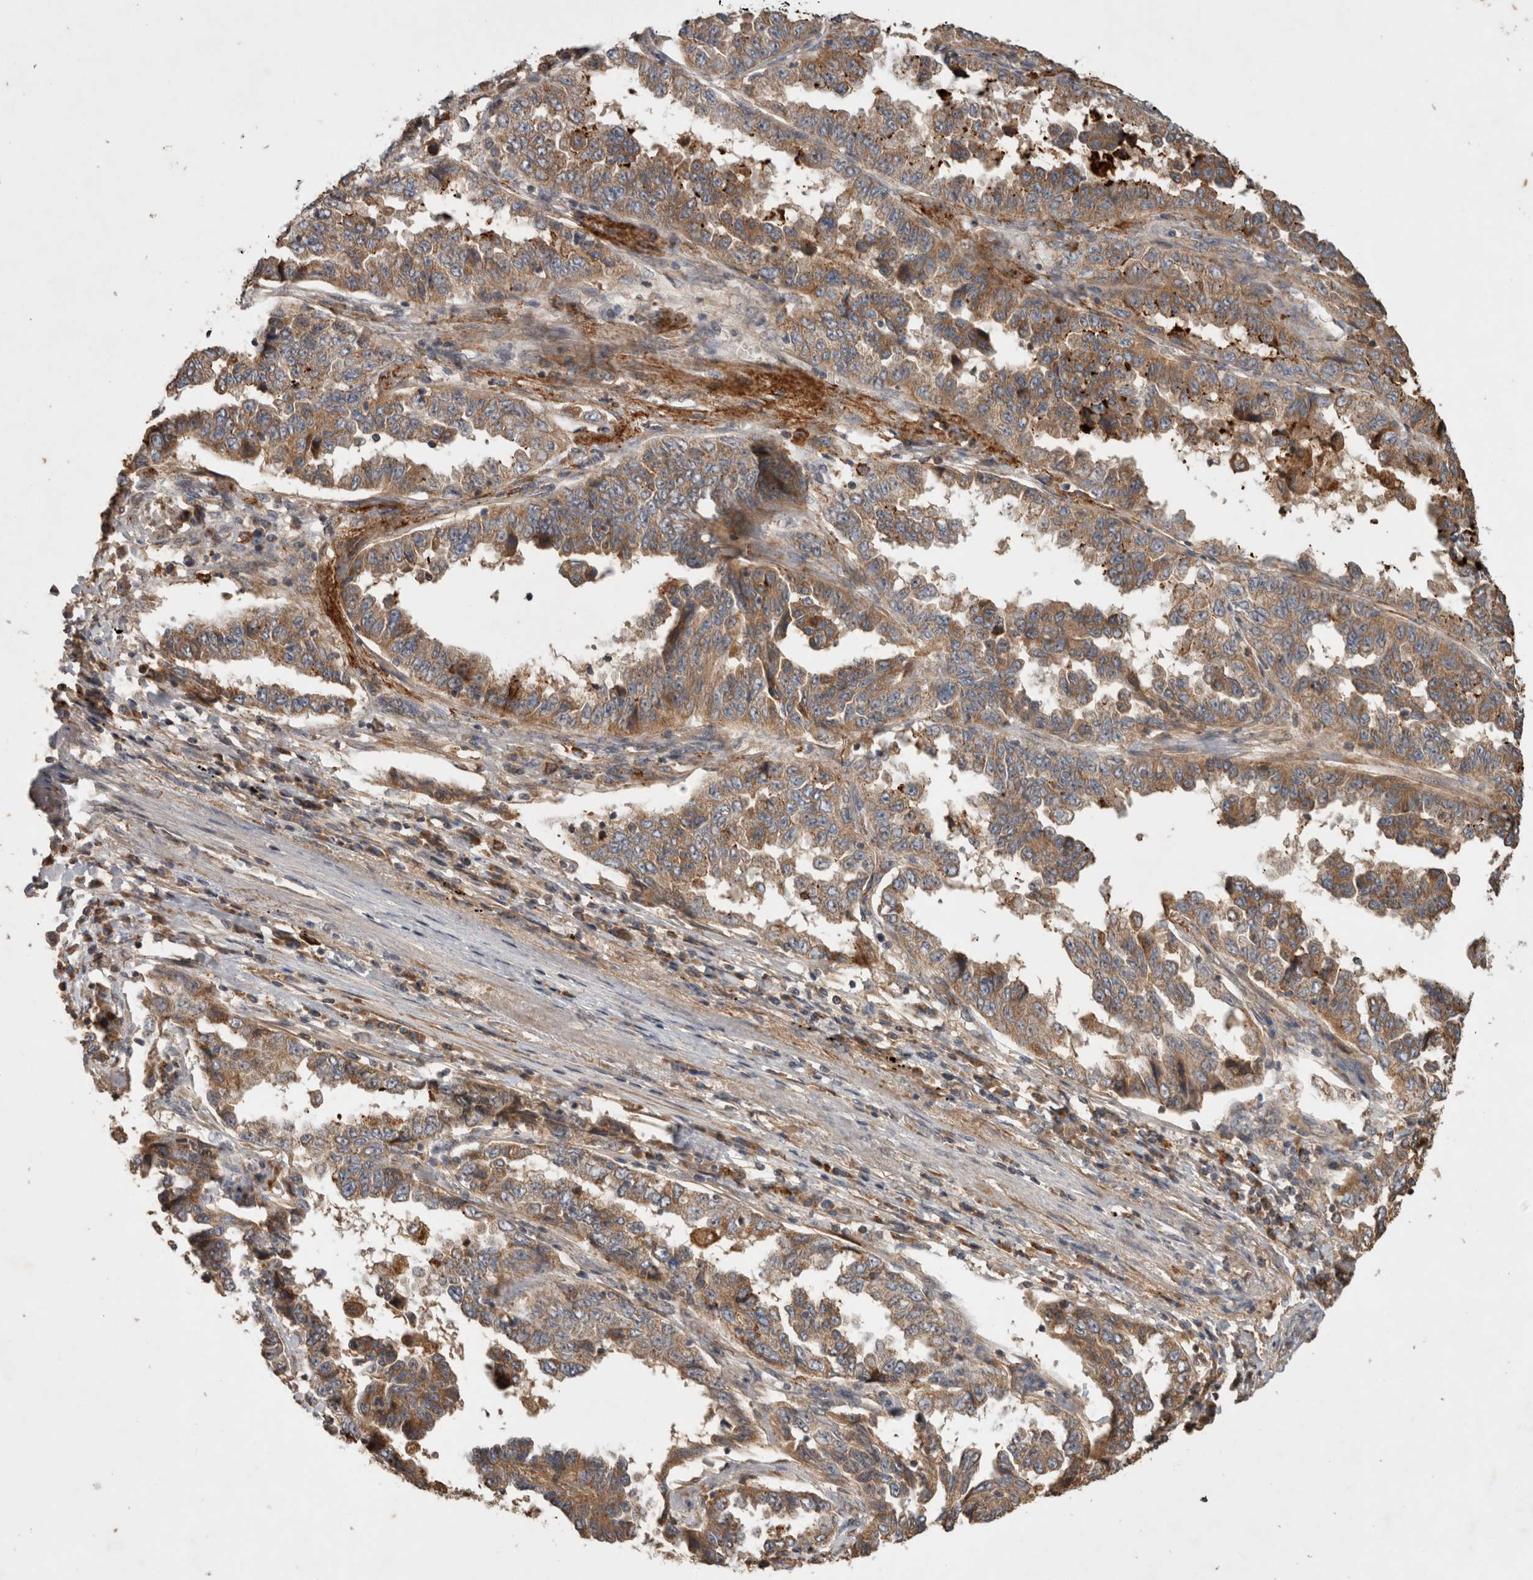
{"staining": {"intensity": "moderate", "quantity": ">75%", "location": "cytoplasmic/membranous"}, "tissue": "lung cancer", "cell_type": "Tumor cells", "image_type": "cancer", "snomed": [{"axis": "morphology", "description": "Adenocarcinoma, NOS"}, {"axis": "topography", "description": "Lung"}], "caption": "High-magnification brightfield microscopy of lung adenocarcinoma stained with DAB (3,3'-diaminobenzidine) (brown) and counterstained with hematoxylin (blue). tumor cells exhibit moderate cytoplasmic/membranous staining is identified in approximately>75% of cells.", "gene": "SERAC1", "patient": {"sex": "female", "age": 51}}